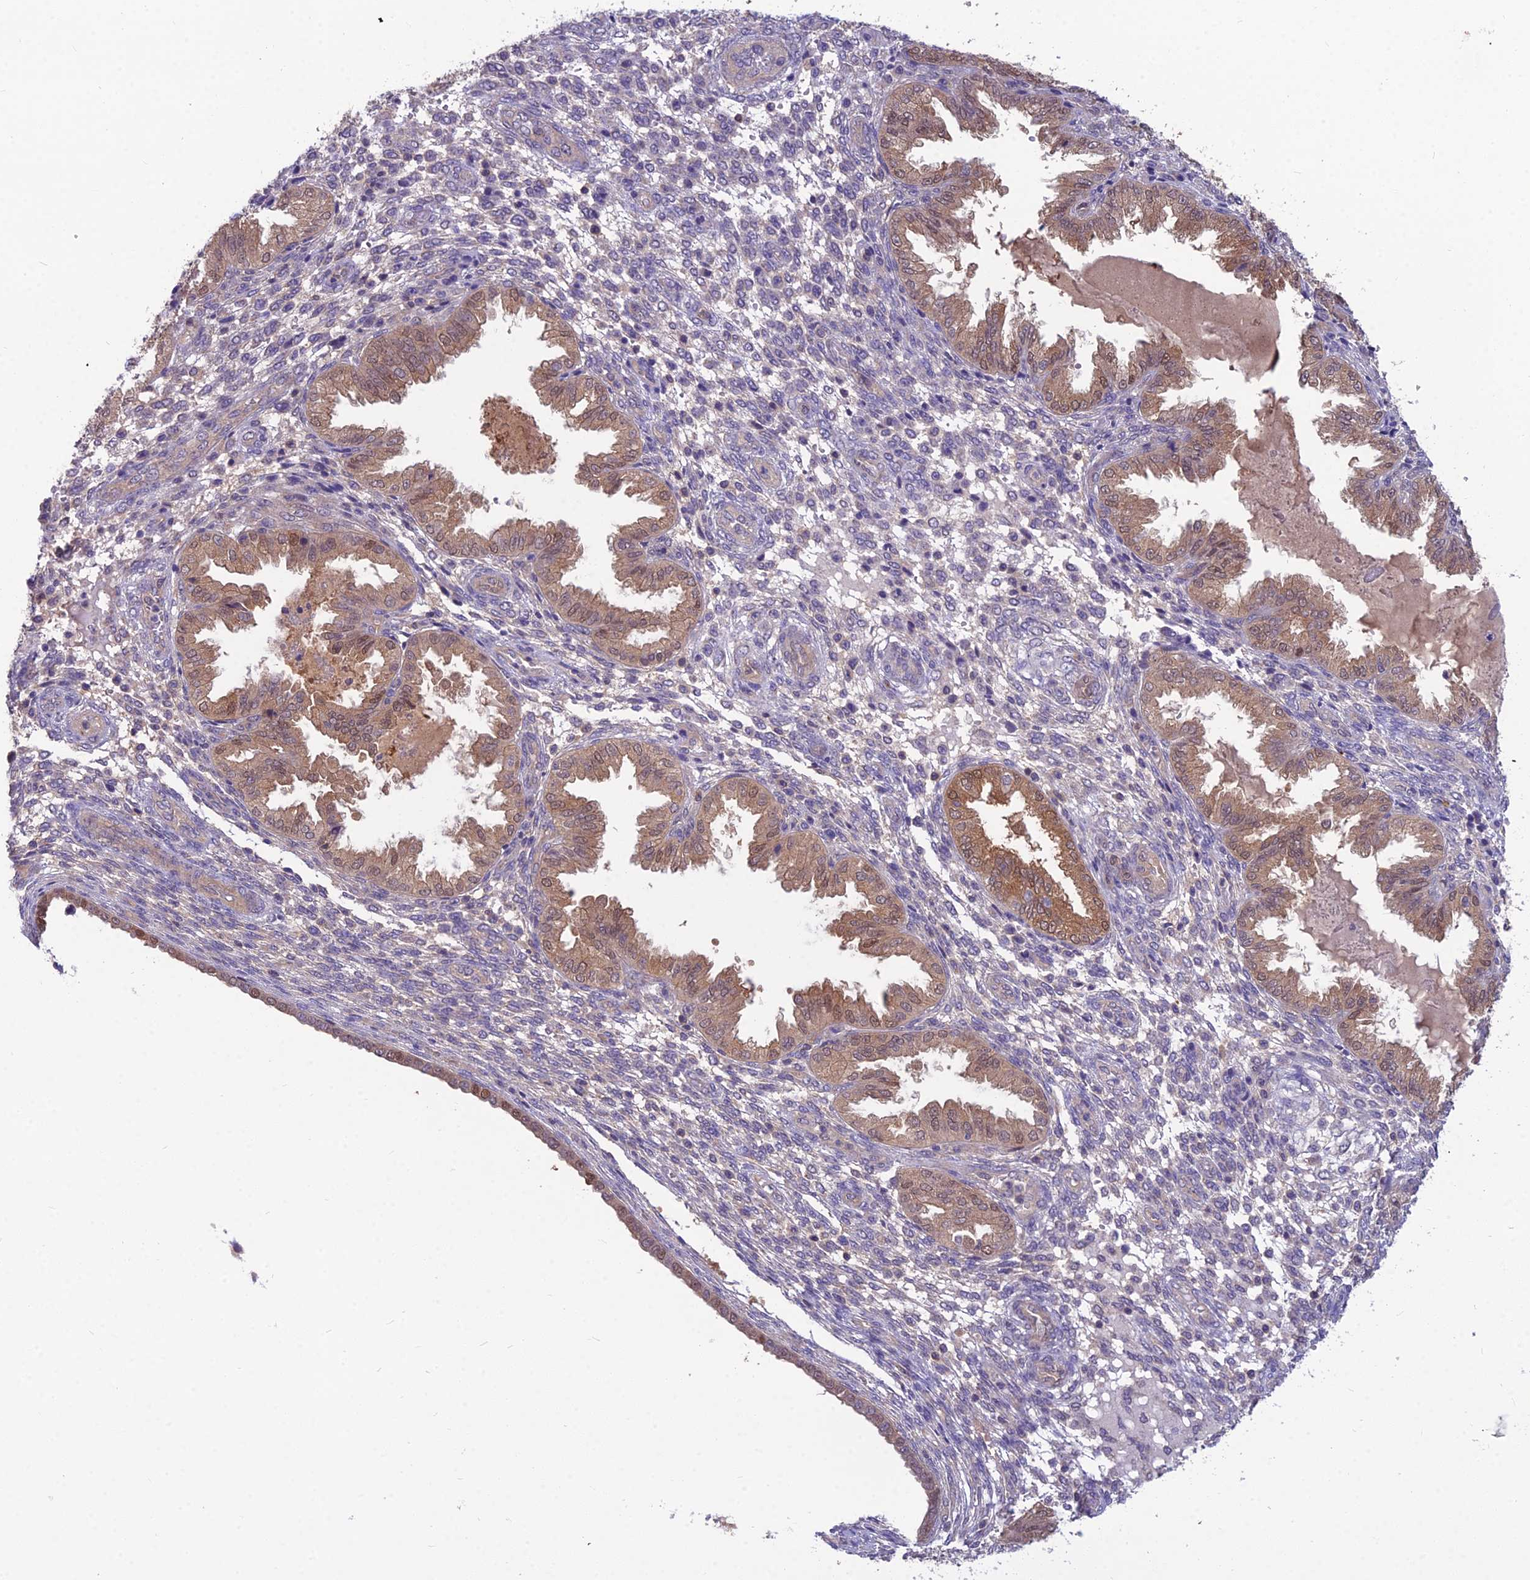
{"staining": {"intensity": "negative", "quantity": "none", "location": "none"}, "tissue": "endometrium", "cell_type": "Cells in endometrial stroma", "image_type": "normal", "snomed": [{"axis": "morphology", "description": "Normal tissue, NOS"}, {"axis": "topography", "description": "Endometrium"}], "caption": "Immunohistochemistry (IHC) image of benign endometrium: human endometrium stained with DAB displays no significant protein staining in cells in endometrial stroma.", "gene": "MVD", "patient": {"sex": "female", "age": 33}}